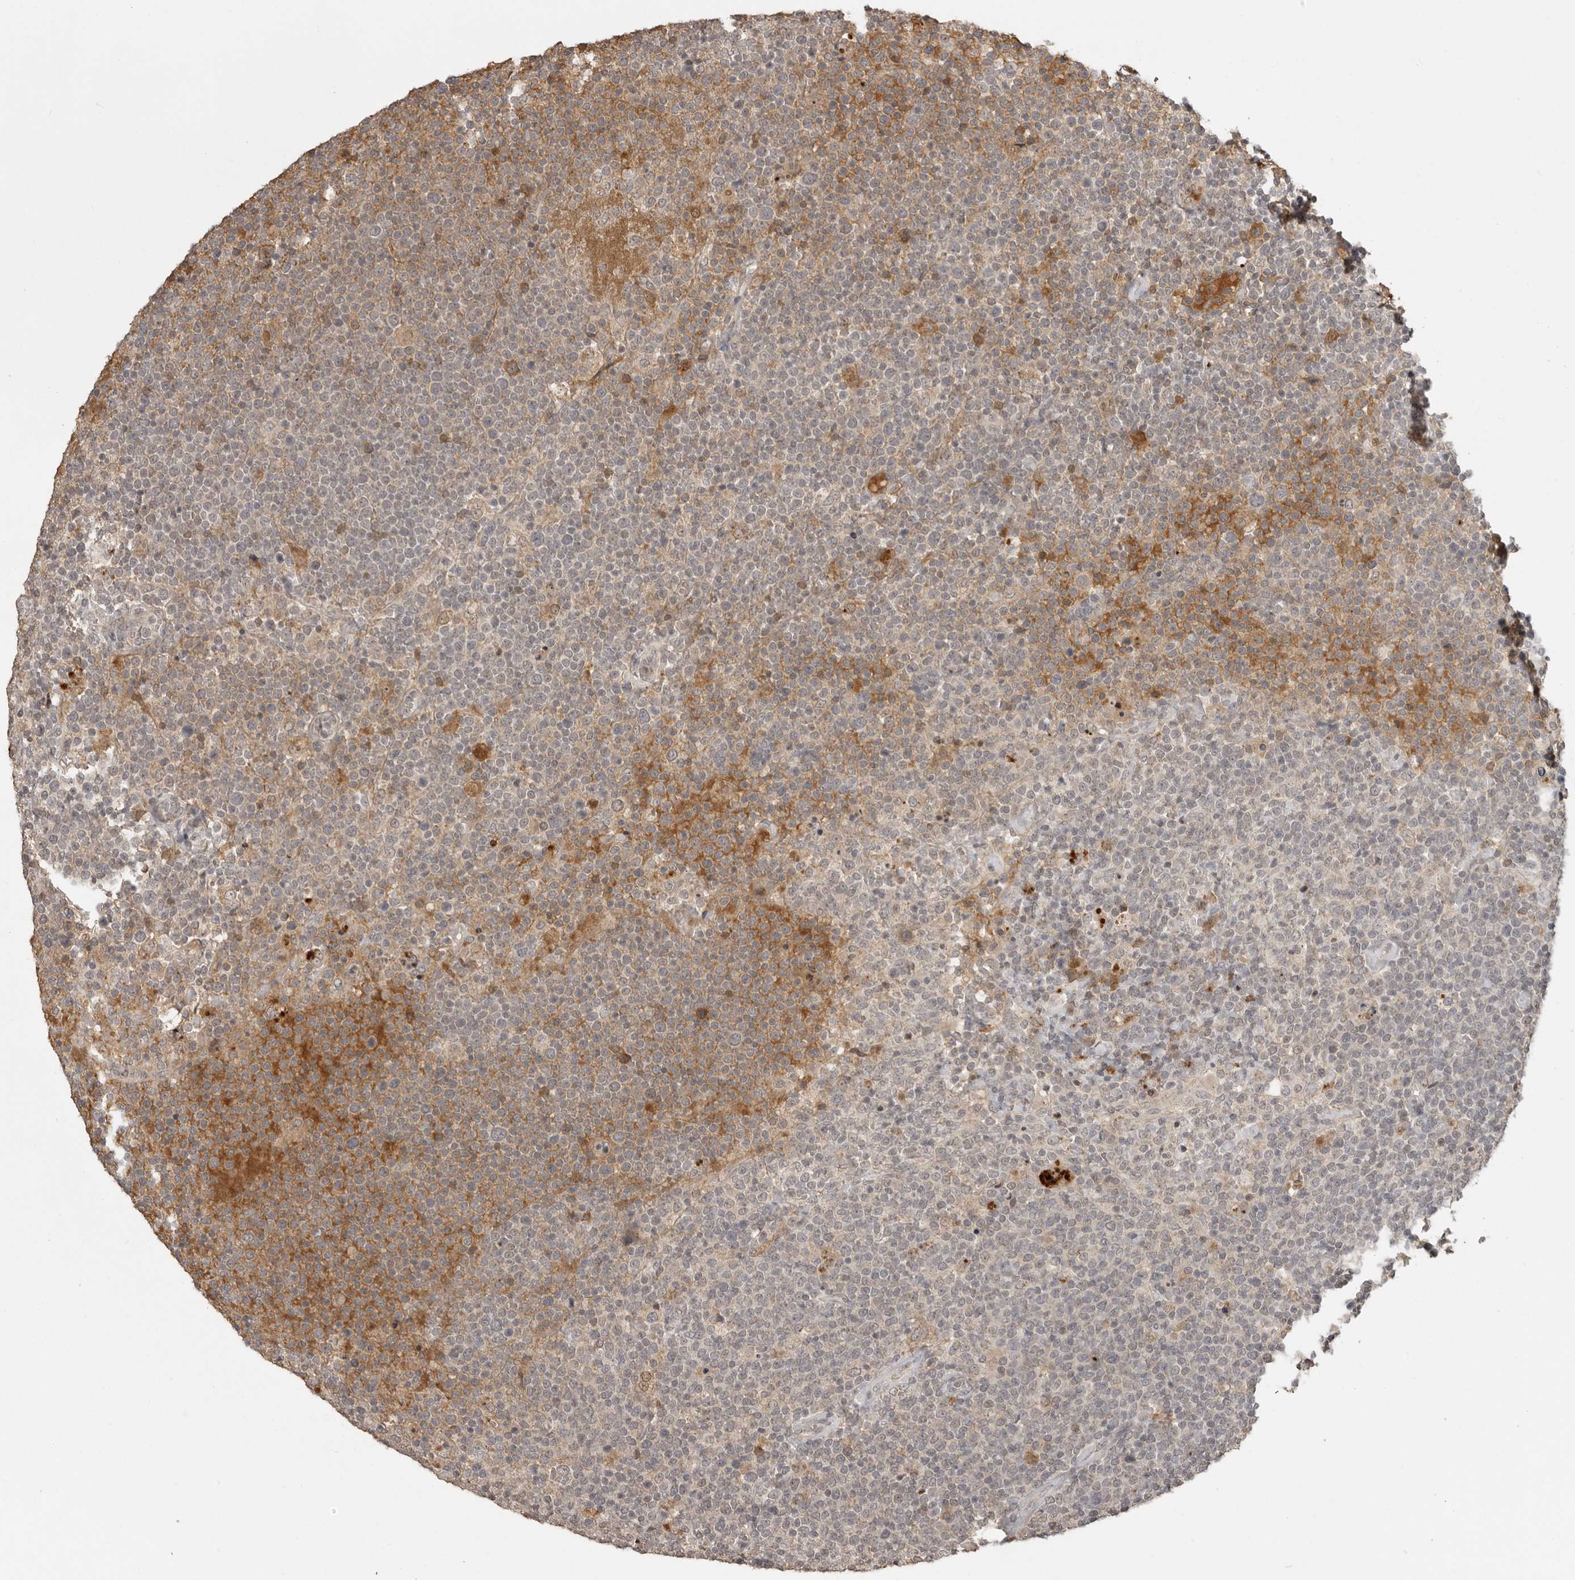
{"staining": {"intensity": "moderate", "quantity": "<25%", "location": "cytoplasmic/membranous"}, "tissue": "lymphoma", "cell_type": "Tumor cells", "image_type": "cancer", "snomed": [{"axis": "morphology", "description": "Malignant lymphoma, non-Hodgkin's type, High grade"}, {"axis": "topography", "description": "Lymph node"}], "caption": "DAB (3,3'-diaminobenzidine) immunohistochemical staining of lymphoma reveals moderate cytoplasmic/membranous protein staining in about <25% of tumor cells.", "gene": "CTF1", "patient": {"sex": "male", "age": 61}}